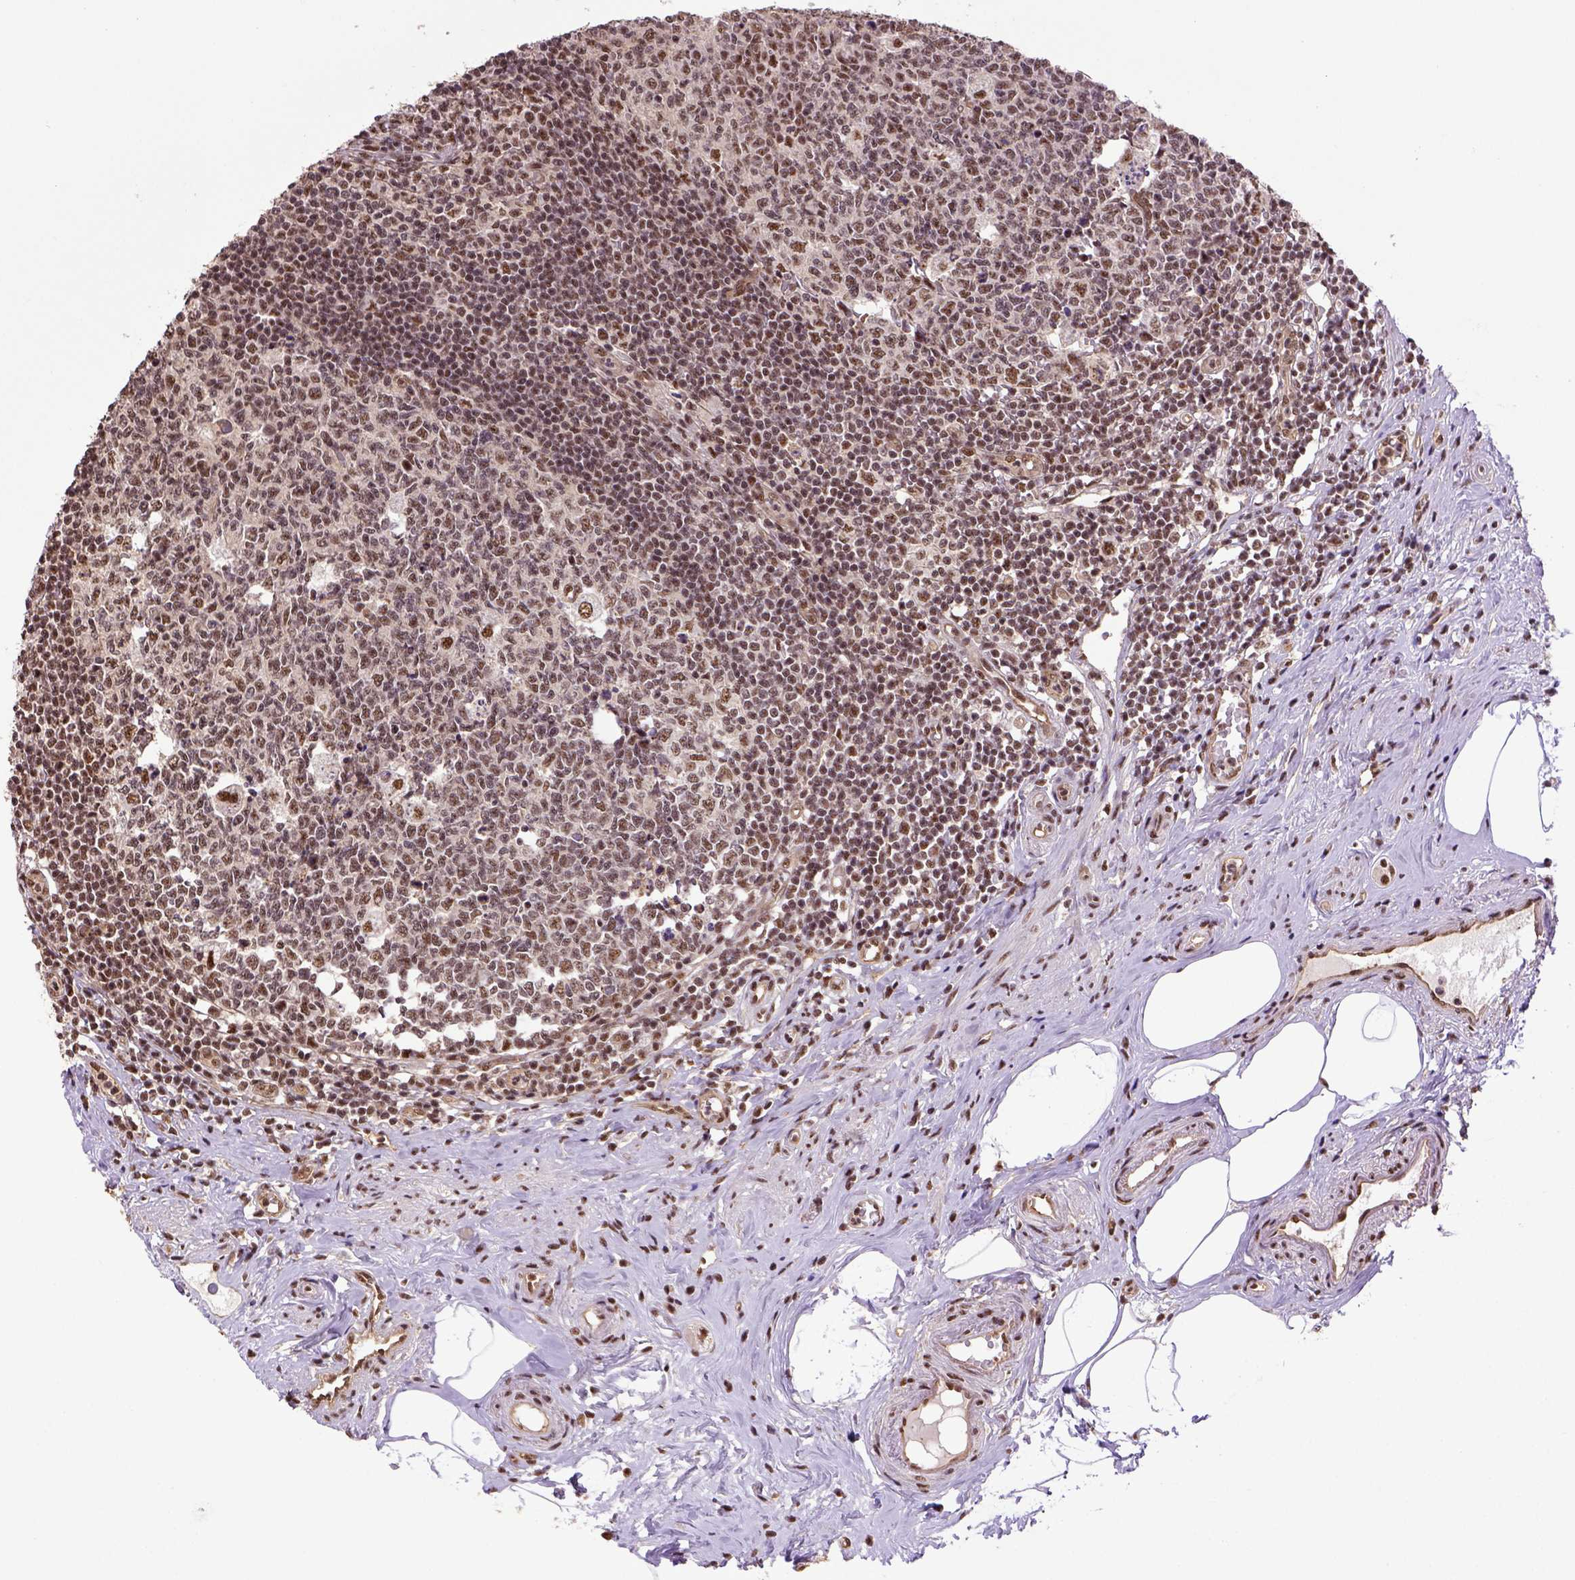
{"staining": {"intensity": "strong", "quantity": ">75%", "location": "nuclear"}, "tissue": "appendix", "cell_type": "Glandular cells", "image_type": "normal", "snomed": [{"axis": "morphology", "description": "Normal tissue, NOS"}, {"axis": "morphology", "description": "Carcinoma, endometroid"}, {"axis": "topography", "description": "Appendix"}, {"axis": "topography", "description": "Colon"}], "caption": "This histopathology image displays benign appendix stained with IHC to label a protein in brown. The nuclear of glandular cells show strong positivity for the protein. Nuclei are counter-stained blue.", "gene": "PPIG", "patient": {"sex": "female", "age": 60}}